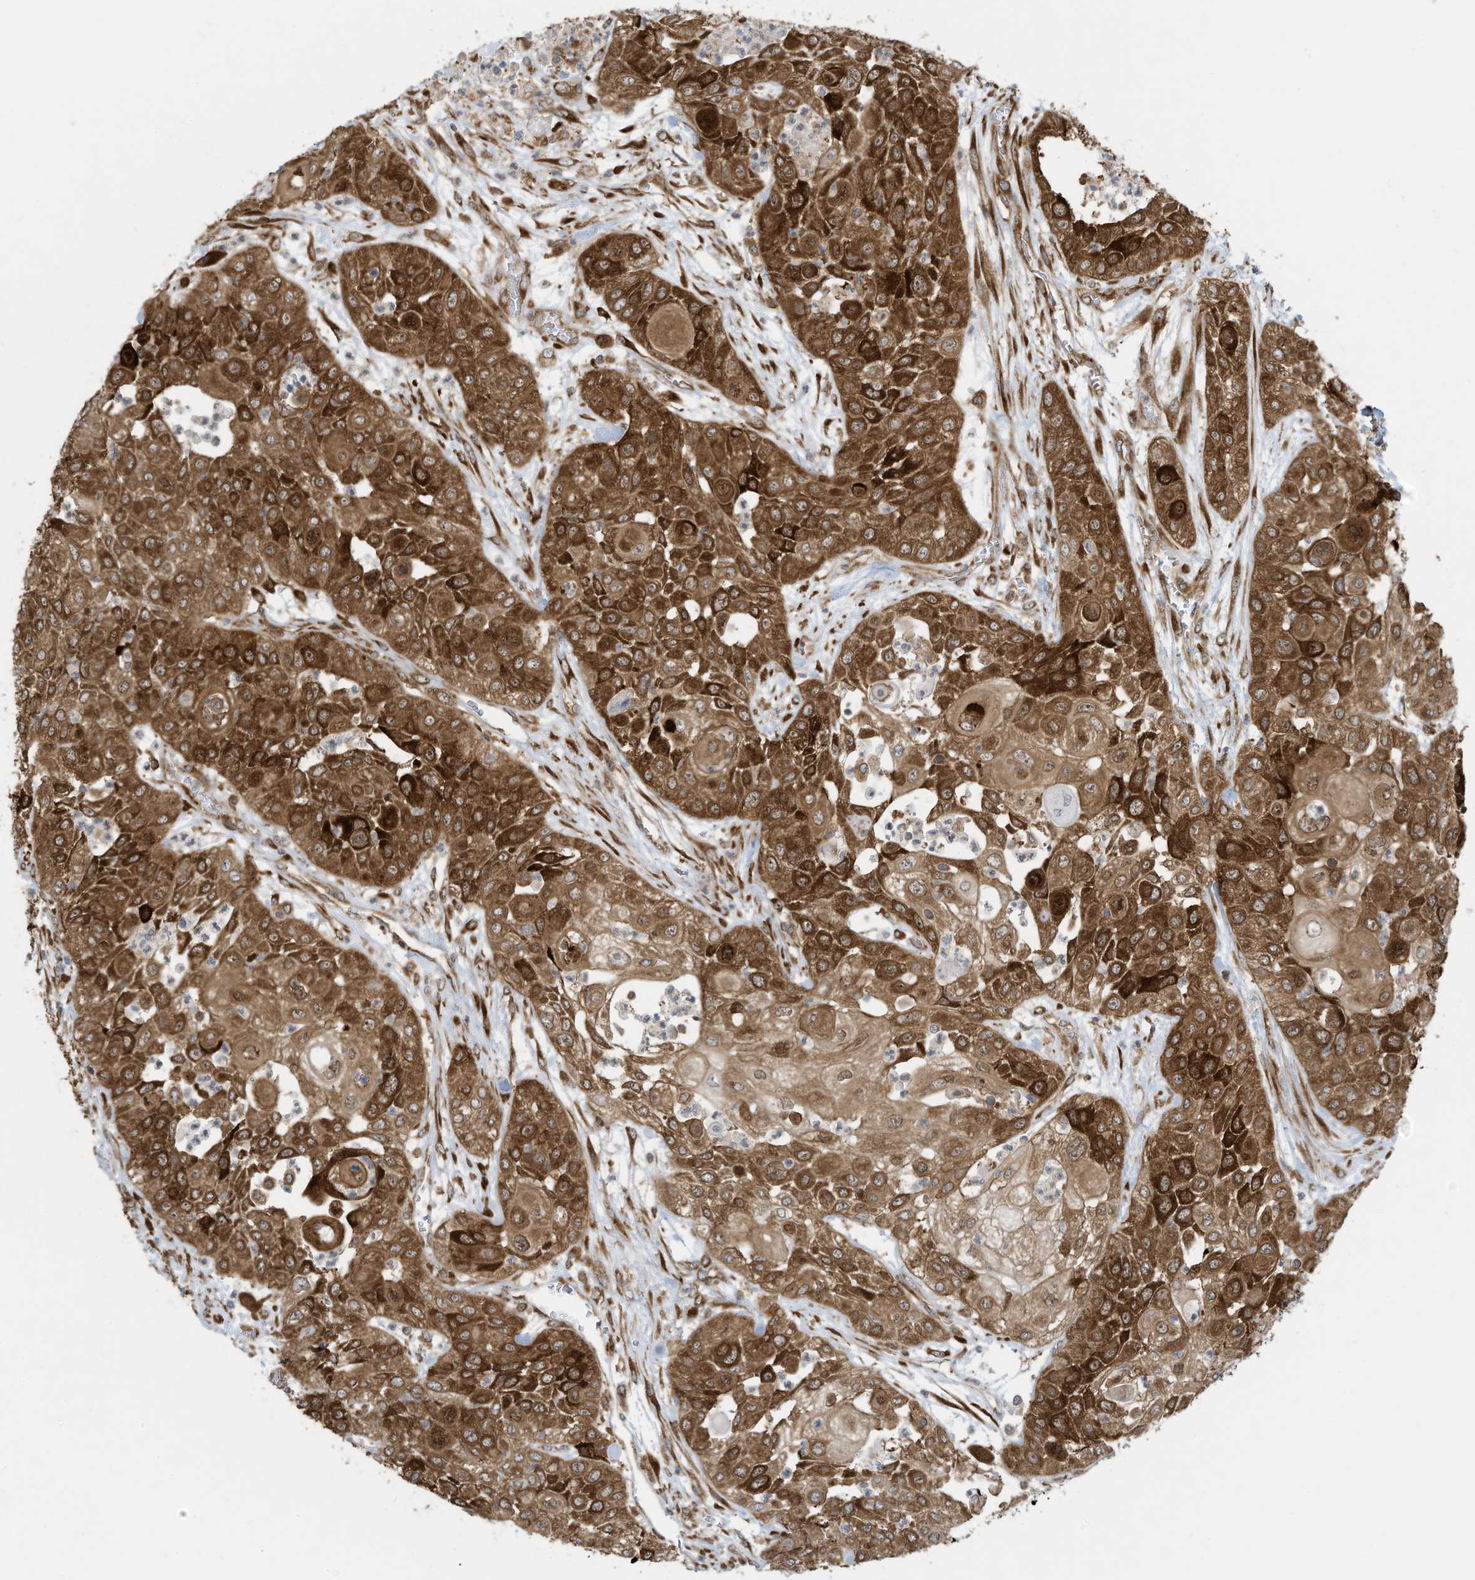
{"staining": {"intensity": "strong", "quantity": ">75%", "location": "cytoplasmic/membranous"}, "tissue": "urothelial cancer", "cell_type": "Tumor cells", "image_type": "cancer", "snomed": [{"axis": "morphology", "description": "Urothelial carcinoma, High grade"}, {"axis": "topography", "description": "Urinary bladder"}], "caption": "This micrograph shows immunohistochemistry (IHC) staining of human urothelial cancer, with high strong cytoplasmic/membranous expression in approximately >75% of tumor cells.", "gene": "USE1", "patient": {"sex": "female", "age": 79}}